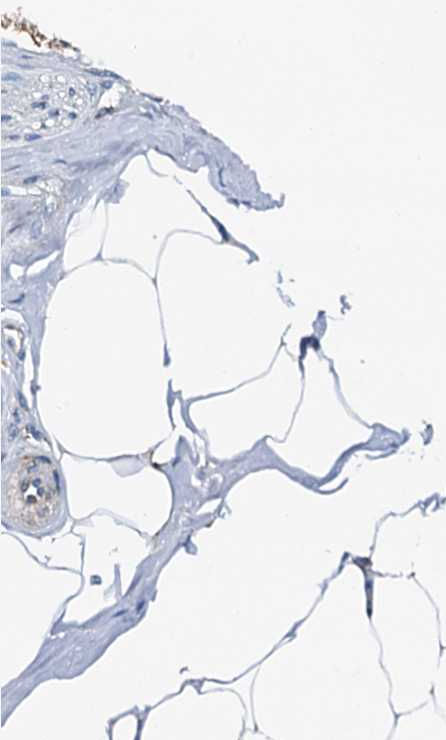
{"staining": {"intensity": "negative", "quantity": "none", "location": "none"}, "tissue": "adipose tissue", "cell_type": "Adipocytes", "image_type": "normal", "snomed": [{"axis": "morphology", "description": "Normal tissue, NOS"}, {"axis": "morphology", "description": "Adenocarcinoma, Low grade"}, {"axis": "topography", "description": "Prostate"}, {"axis": "topography", "description": "Peripheral nerve tissue"}], "caption": "Image shows no protein positivity in adipocytes of unremarkable adipose tissue.", "gene": "POC1A", "patient": {"sex": "male", "age": 63}}